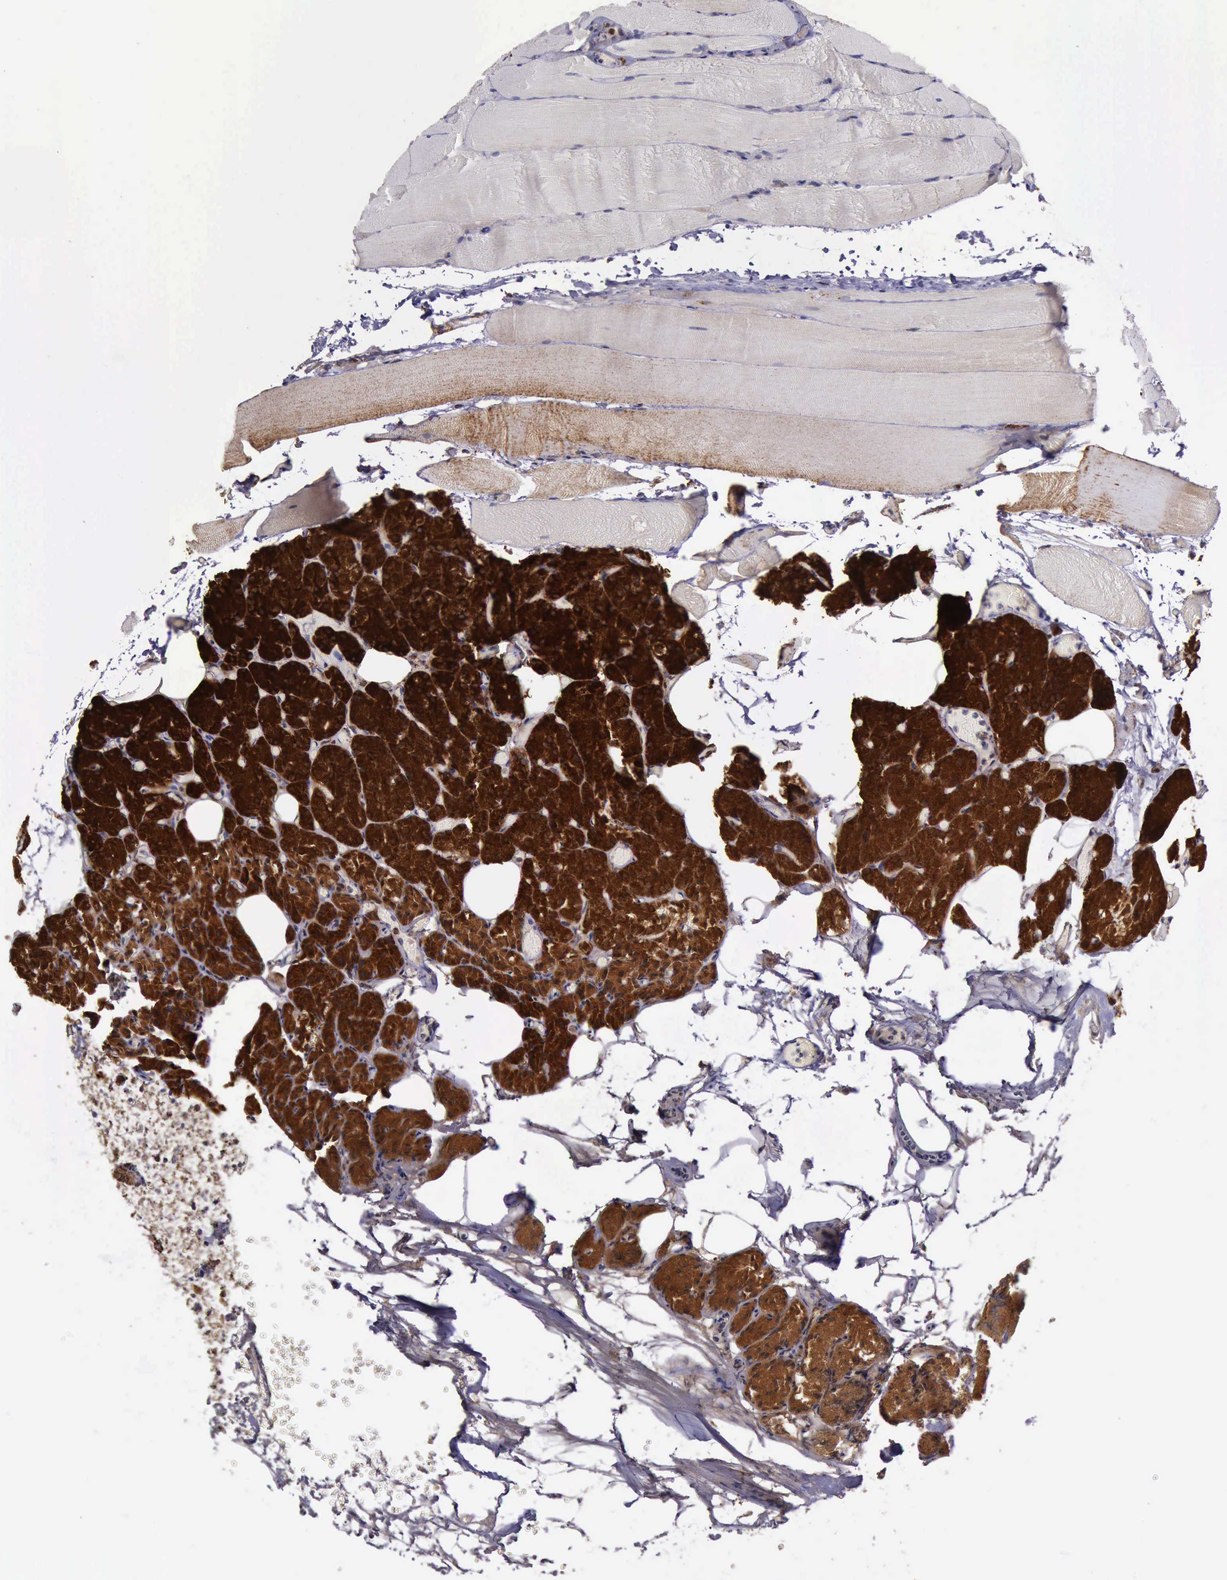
{"staining": {"intensity": "strong", "quantity": ">75%", "location": "cytoplasmic/membranous"}, "tissue": "parathyroid gland", "cell_type": "Glandular cells", "image_type": "normal", "snomed": [{"axis": "morphology", "description": "Normal tissue, NOS"}, {"axis": "topography", "description": "Skeletal muscle"}, {"axis": "topography", "description": "Parathyroid gland"}], "caption": "The photomicrograph exhibits staining of unremarkable parathyroid gland, revealing strong cytoplasmic/membranous protein positivity (brown color) within glandular cells. (brown staining indicates protein expression, while blue staining denotes nuclei).", "gene": "TXN2", "patient": {"sex": "female", "age": 37}}